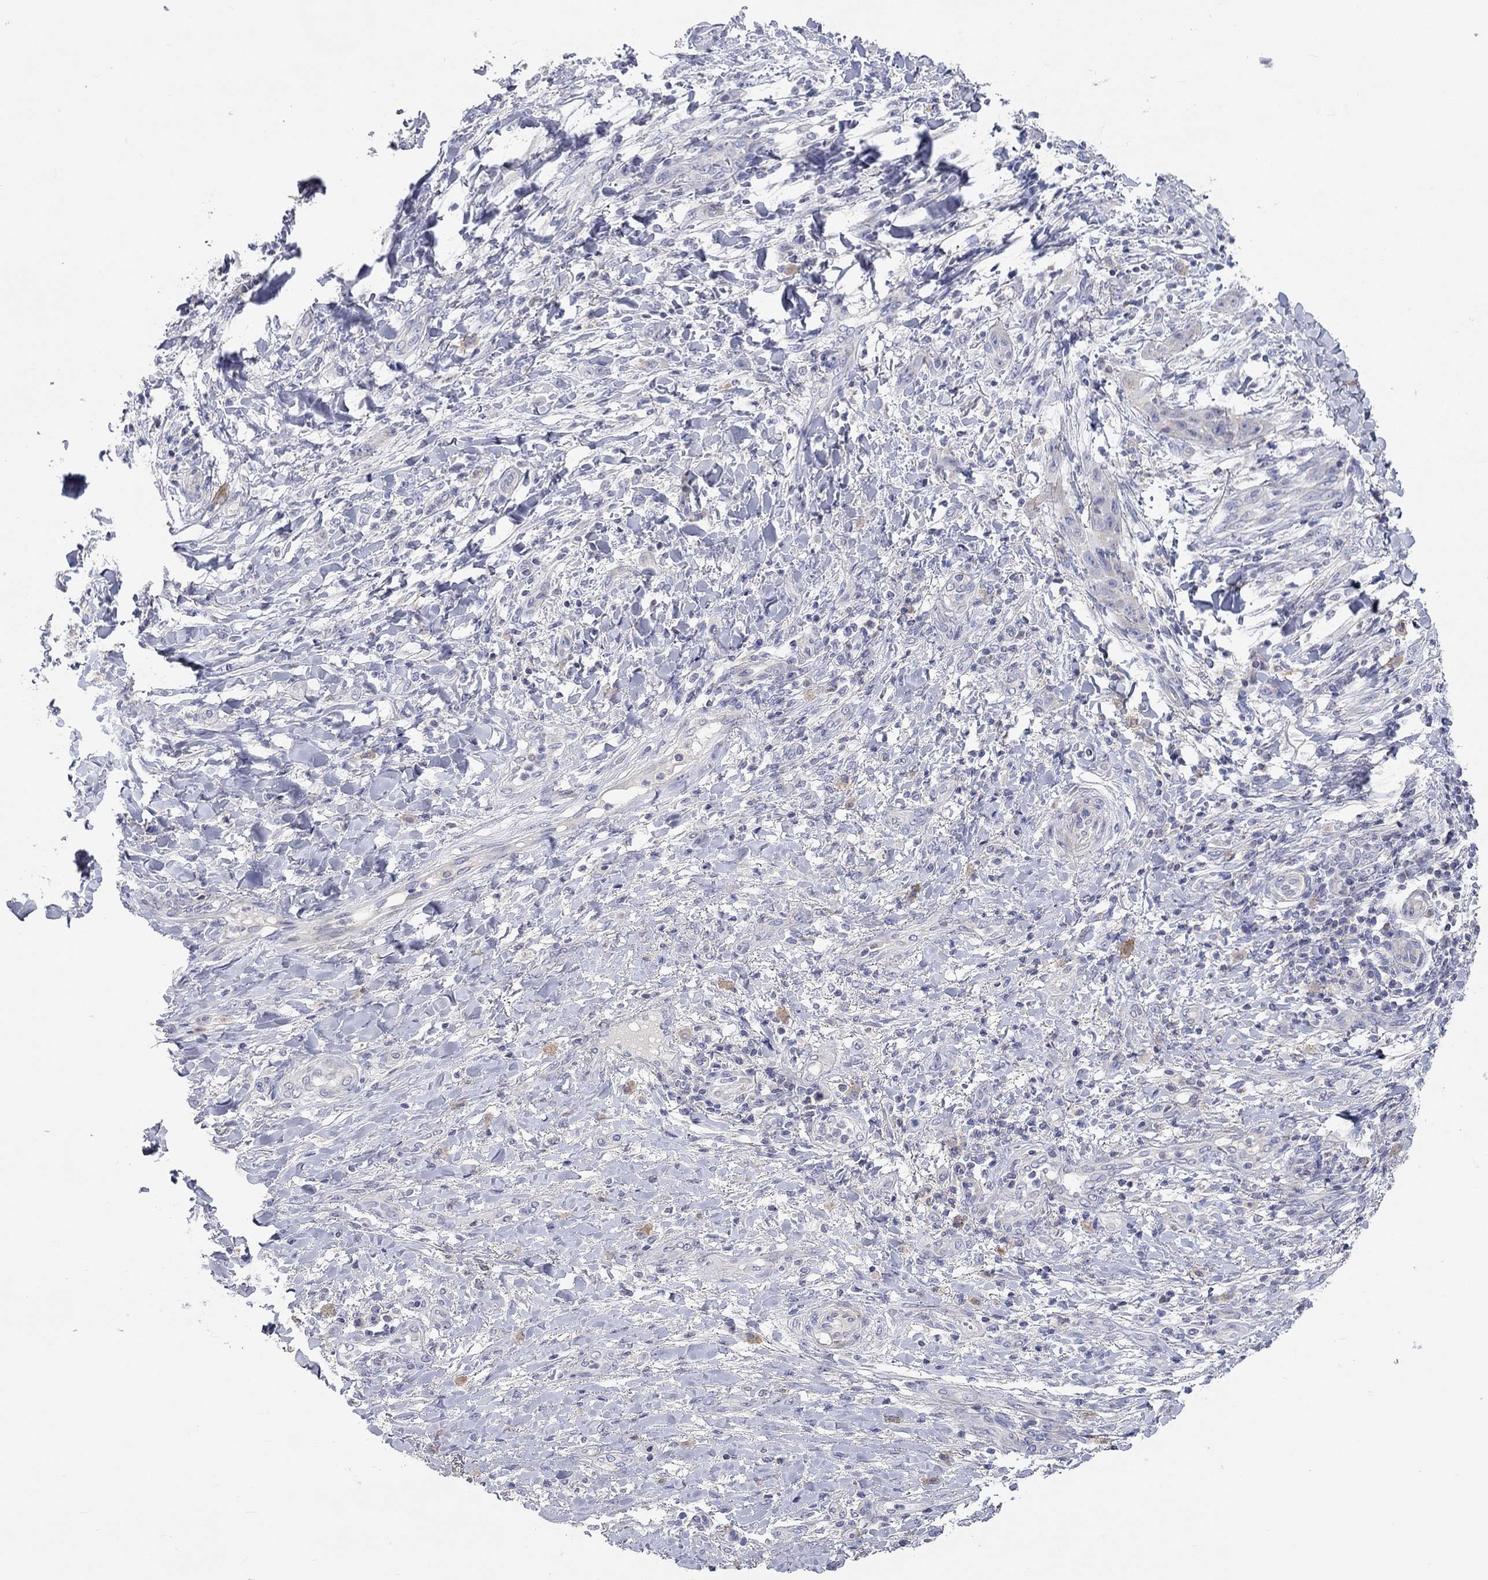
{"staining": {"intensity": "negative", "quantity": "none", "location": "none"}, "tissue": "skin cancer", "cell_type": "Tumor cells", "image_type": "cancer", "snomed": [{"axis": "morphology", "description": "Squamous cell carcinoma, NOS"}, {"axis": "topography", "description": "Skin"}], "caption": "Skin squamous cell carcinoma was stained to show a protein in brown. There is no significant positivity in tumor cells.", "gene": "RCAN1", "patient": {"sex": "male", "age": 62}}